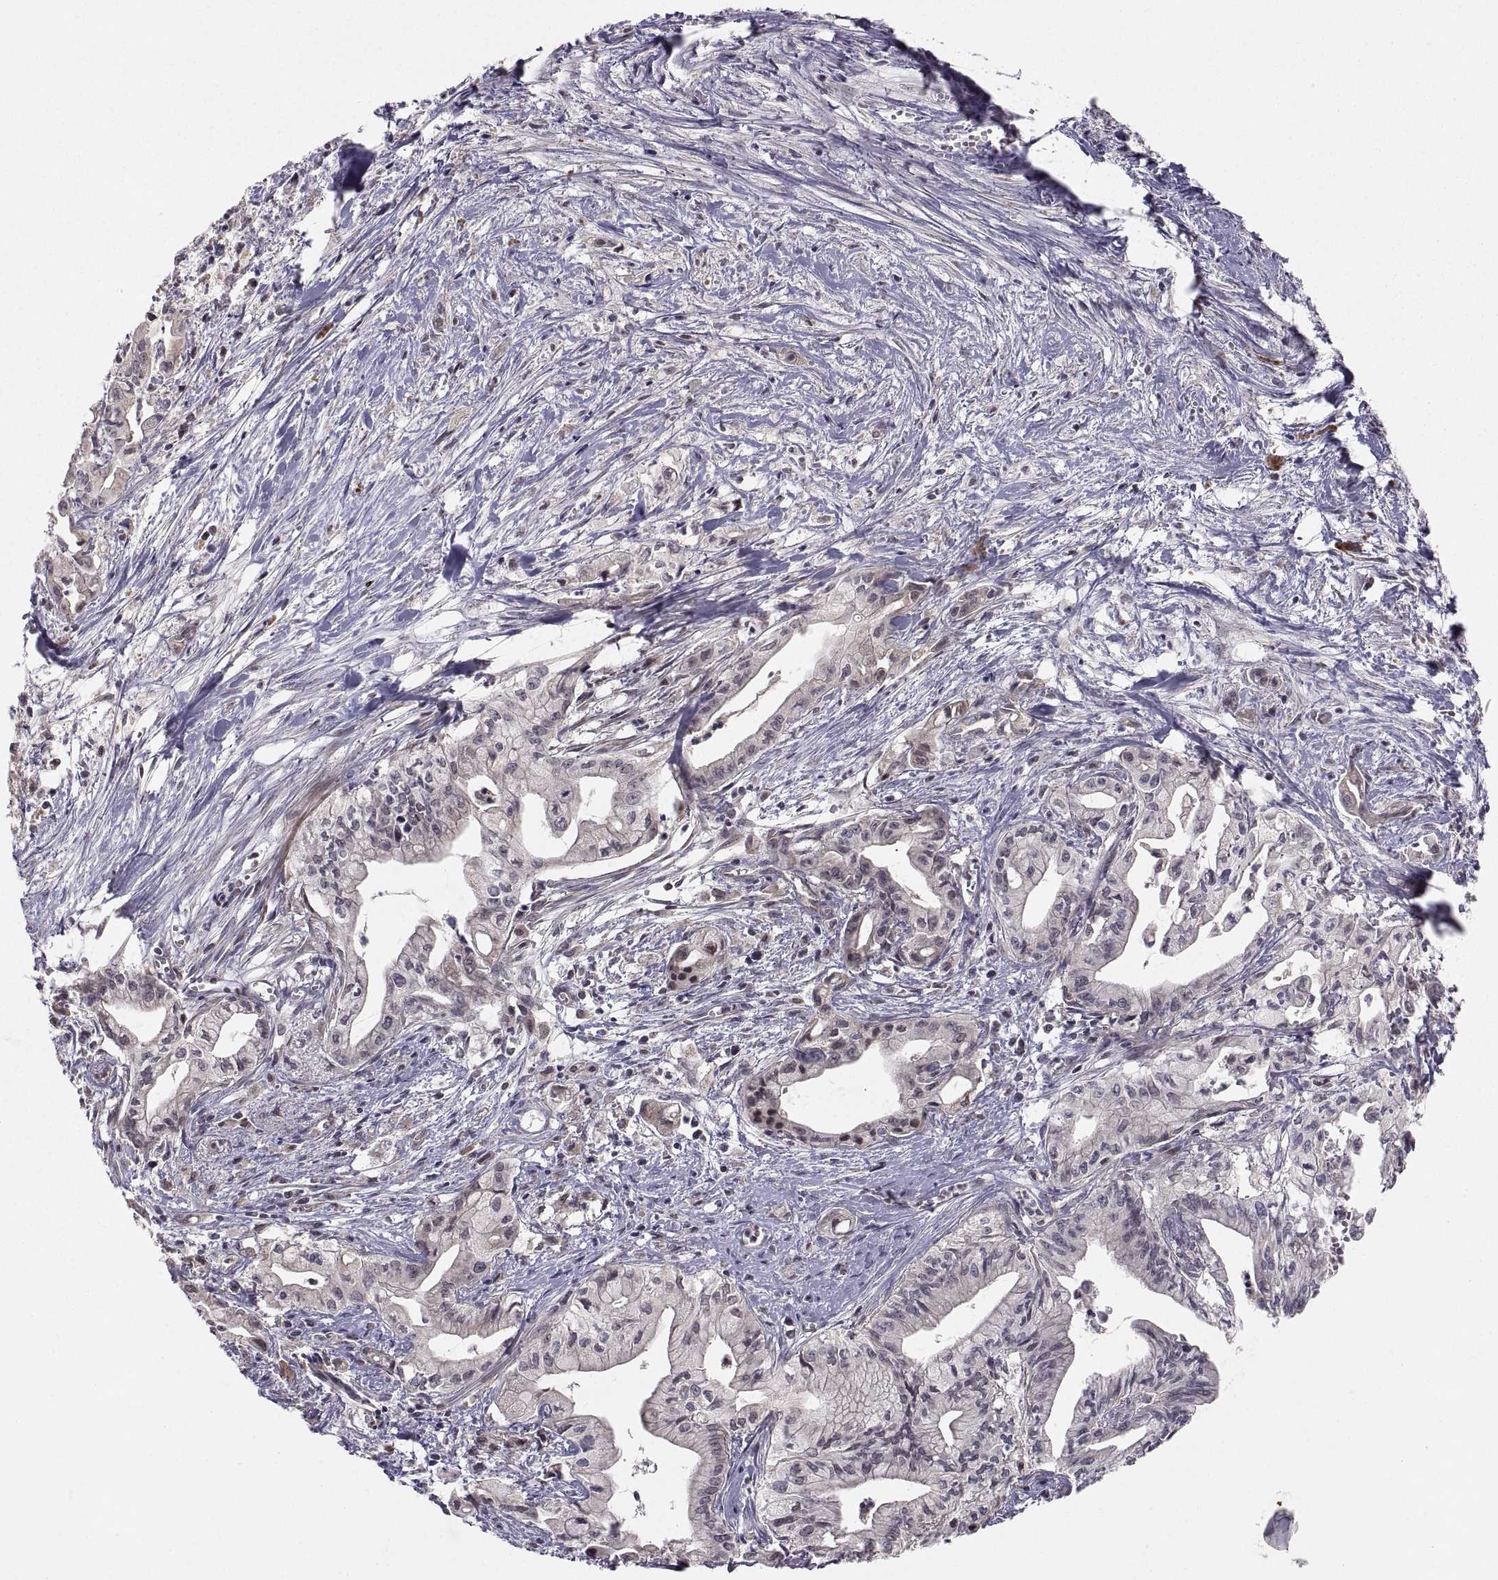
{"staining": {"intensity": "negative", "quantity": "none", "location": "none"}, "tissue": "pancreatic cancer", "cell_type": "Tumor cells", "image_type": "cancer", "snomed": [{"axis": "morphology", "description": "Adenocarcinoma, NOS"}, {"axis": "topography", "description": "Pancreas"}], "caption": "A photomicrograph of human pancreatic adenocarcinoma is negative for staining in tumor cells.", "gene": "ABL2", "patient": {"sex": "male", "age": 71}}